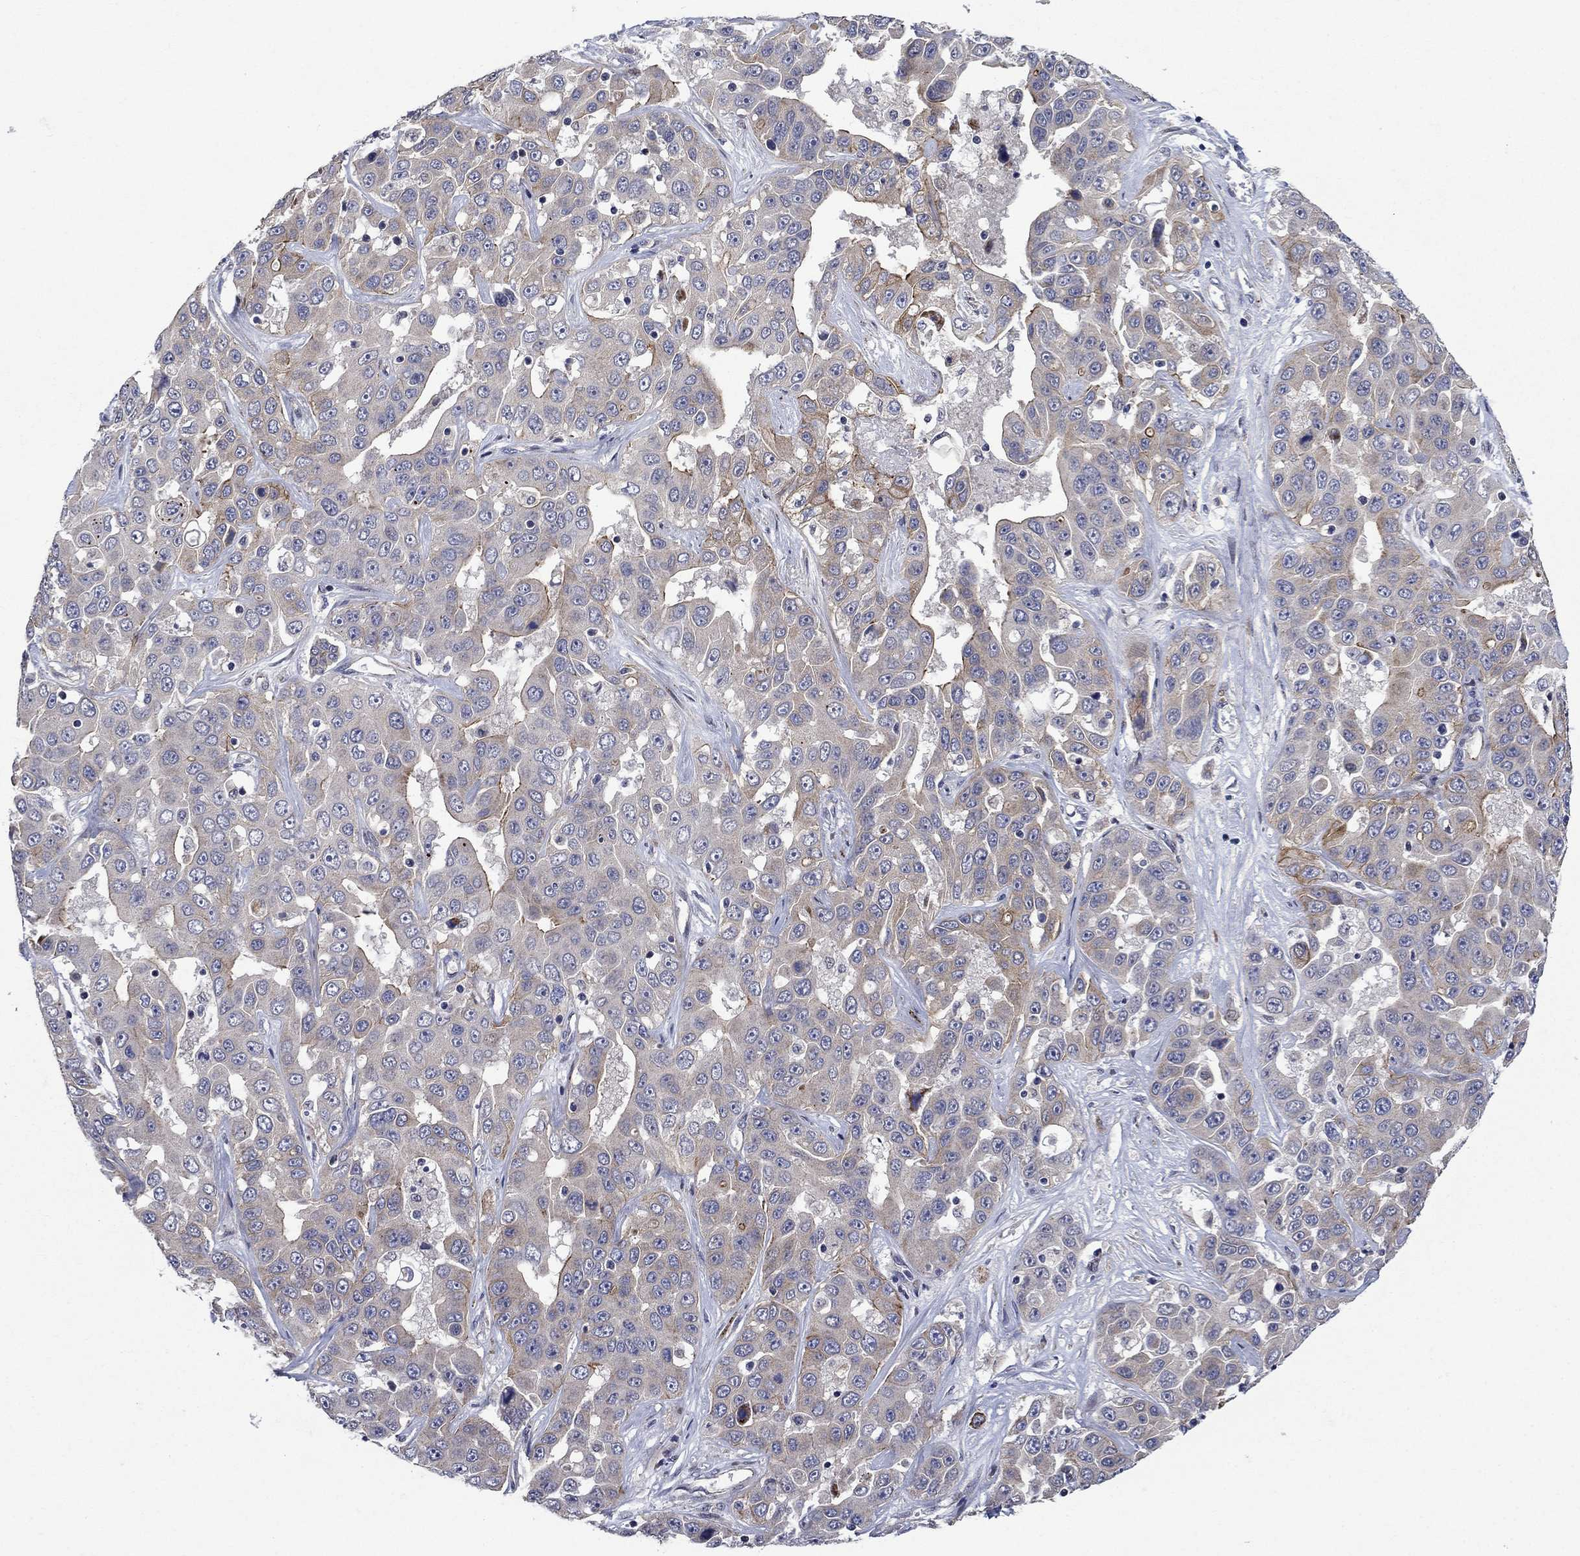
{"staining": {"intensity": "strong", "quantity": "<25%", "location": "cytoplasmic/membranous"}, "tissue": "liver cancer", "cell_type": "Tumor cells", "image_type": "cancer", "snomed": [{"axis": "morphology", "description": "Cholangiocarcinoma"}, {"axis": "topography", "description": "Liver"}], "caption": "Liver cholangiocarcinoma was stained to show a protein in brown. There is medium levels of strong cytoplasmic/membranous staining in approximately <25% of tumor cells. The protein of interest is shown in brown color, while the nuclei are stained blue.", "gene": "SLC7A1", "patient": {"sex": "female", "age": 52}}